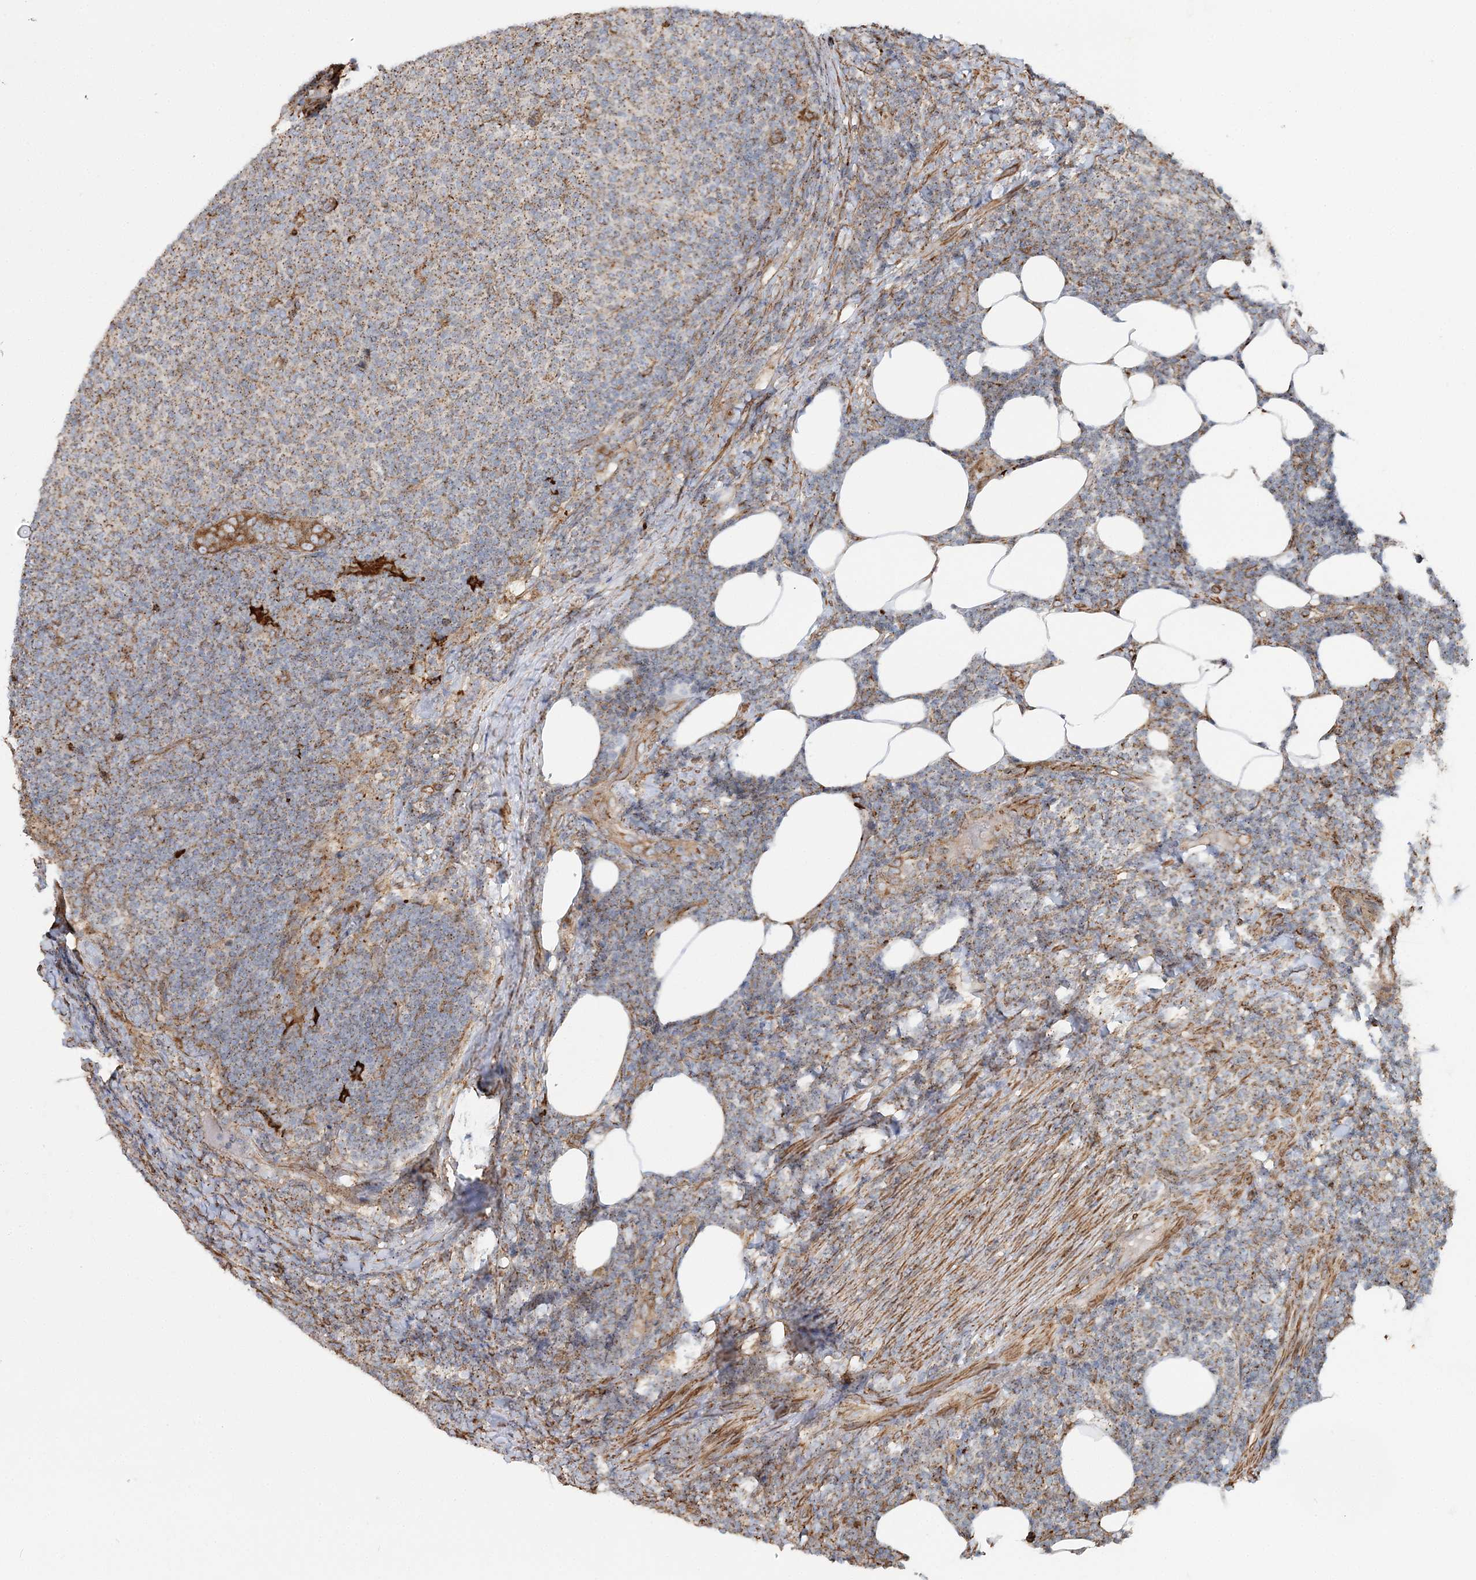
{"staining": {"intensity": "moderate", "quantity": ">75%", "location": "cytoplasmic/membranous"}, "tissue": "lymphoma", "cell_type": "Tumor cells", "image_type": "cancer", "snomed": [{"axis": "morphology", "description": "Malignant lymphoma, non-Hodgkin's type, Low grade"}, {"axis": "topography", "description": "Lymph node"}], "caption": "Tumor cells demonstrate moderate cytoplasmic/membranous expression in approximately >75% of cells in low-grade malignant lymphoma, non-Hodgkin's type. (brown staining indicates protein expression, while blue staining denotes nuclei).", "gene": "TRAF3IP2", "patient": {"sex": "male", "age": 66}}